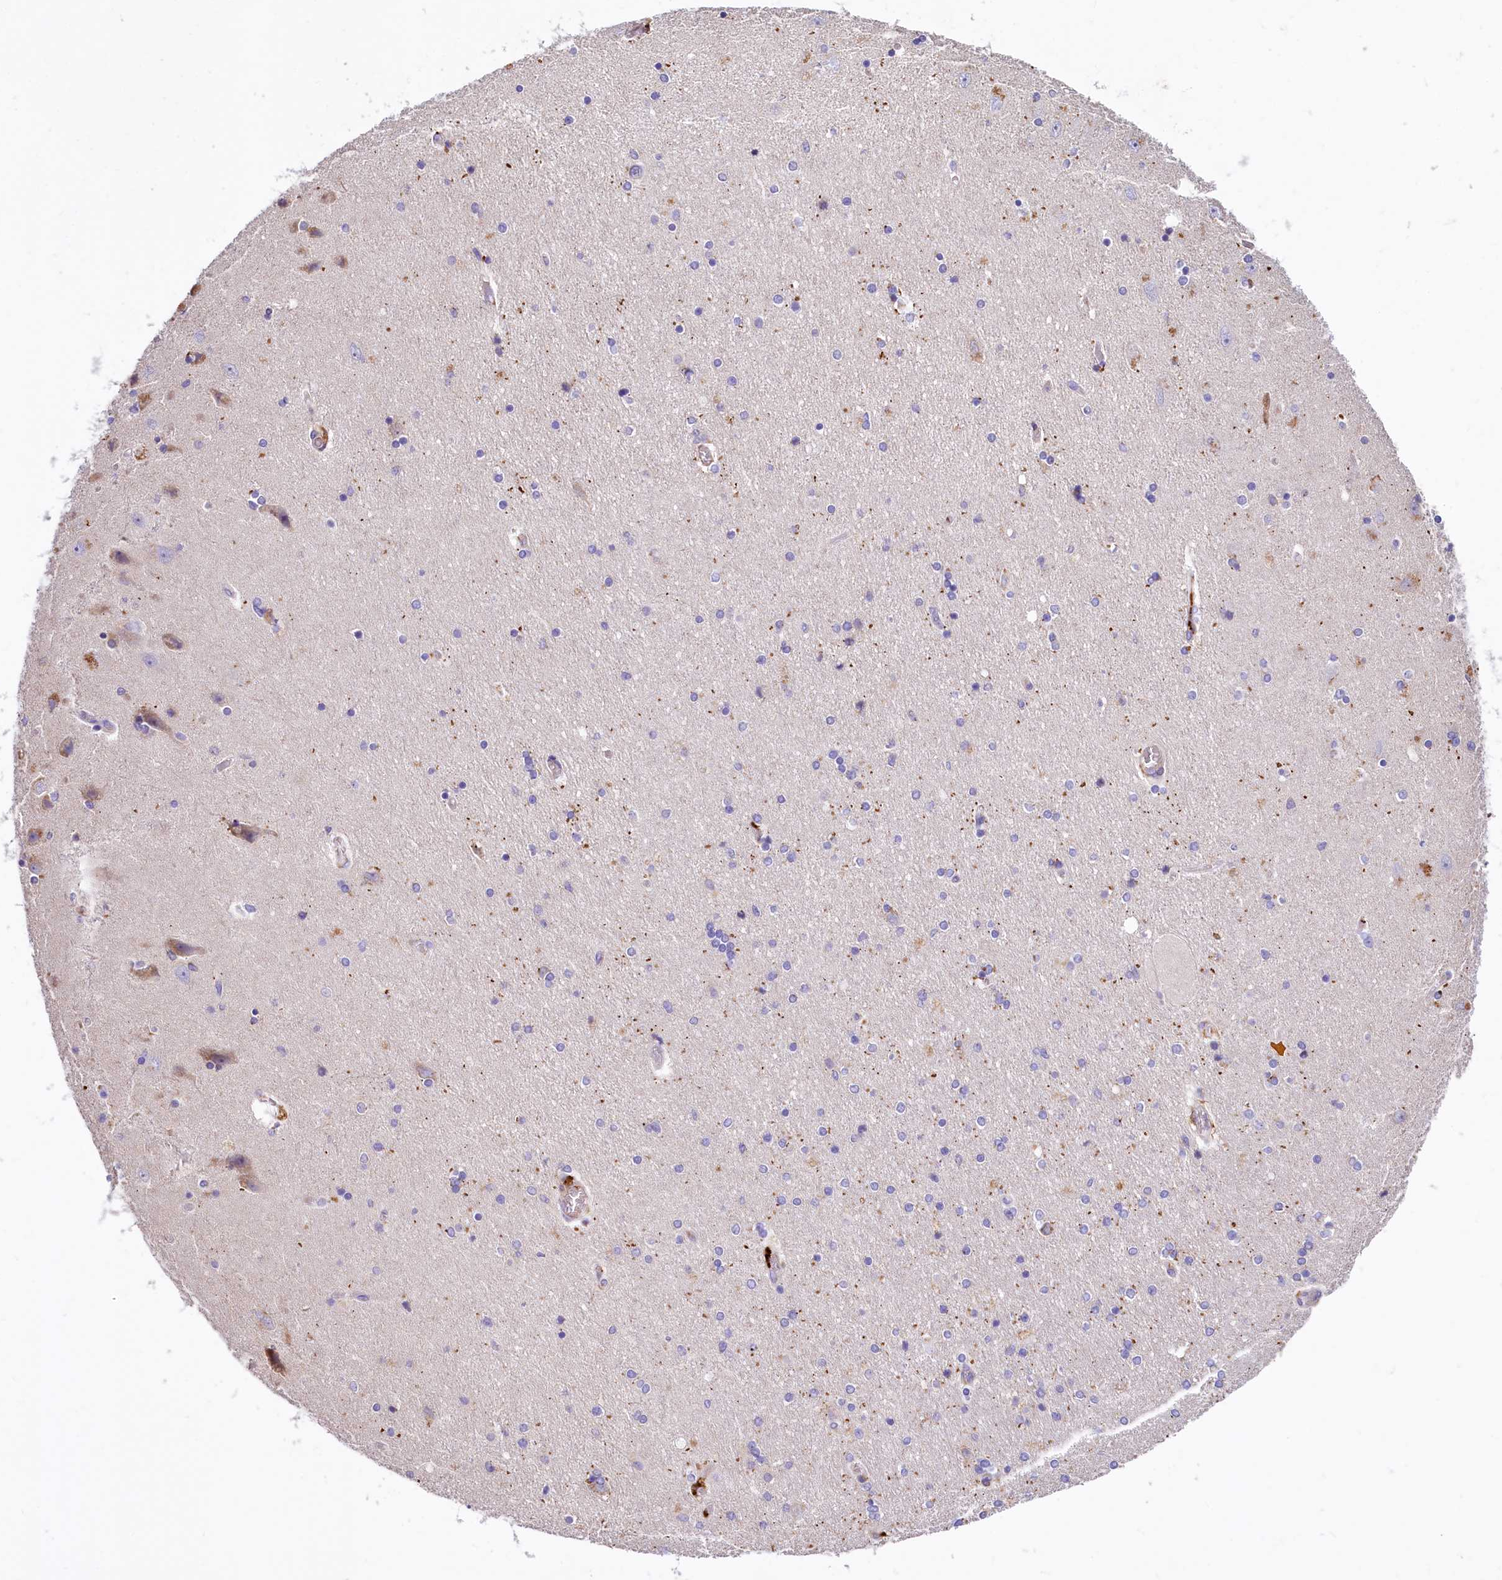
{"staining": {"intensity": "negative", "quantity": "none", "location": "none"}, "tissue": "hippocampus", "cell_type": "Glial cells", "image_type": "normal", "snomed": [{"axis": "morphology", "description": "Normal tissue, NOS"}, {"axis": "topography", "description": "Hippocampus"}], "caption": "DAB immunohistochemical staining of unremarkable hippocampus exhibits no significant positivity in glial cells. (DAB IHC visualized using brightfield microscopy, high magnification).", "gene": "HPS6", "patient": {"sex": "female", "age": 54}}